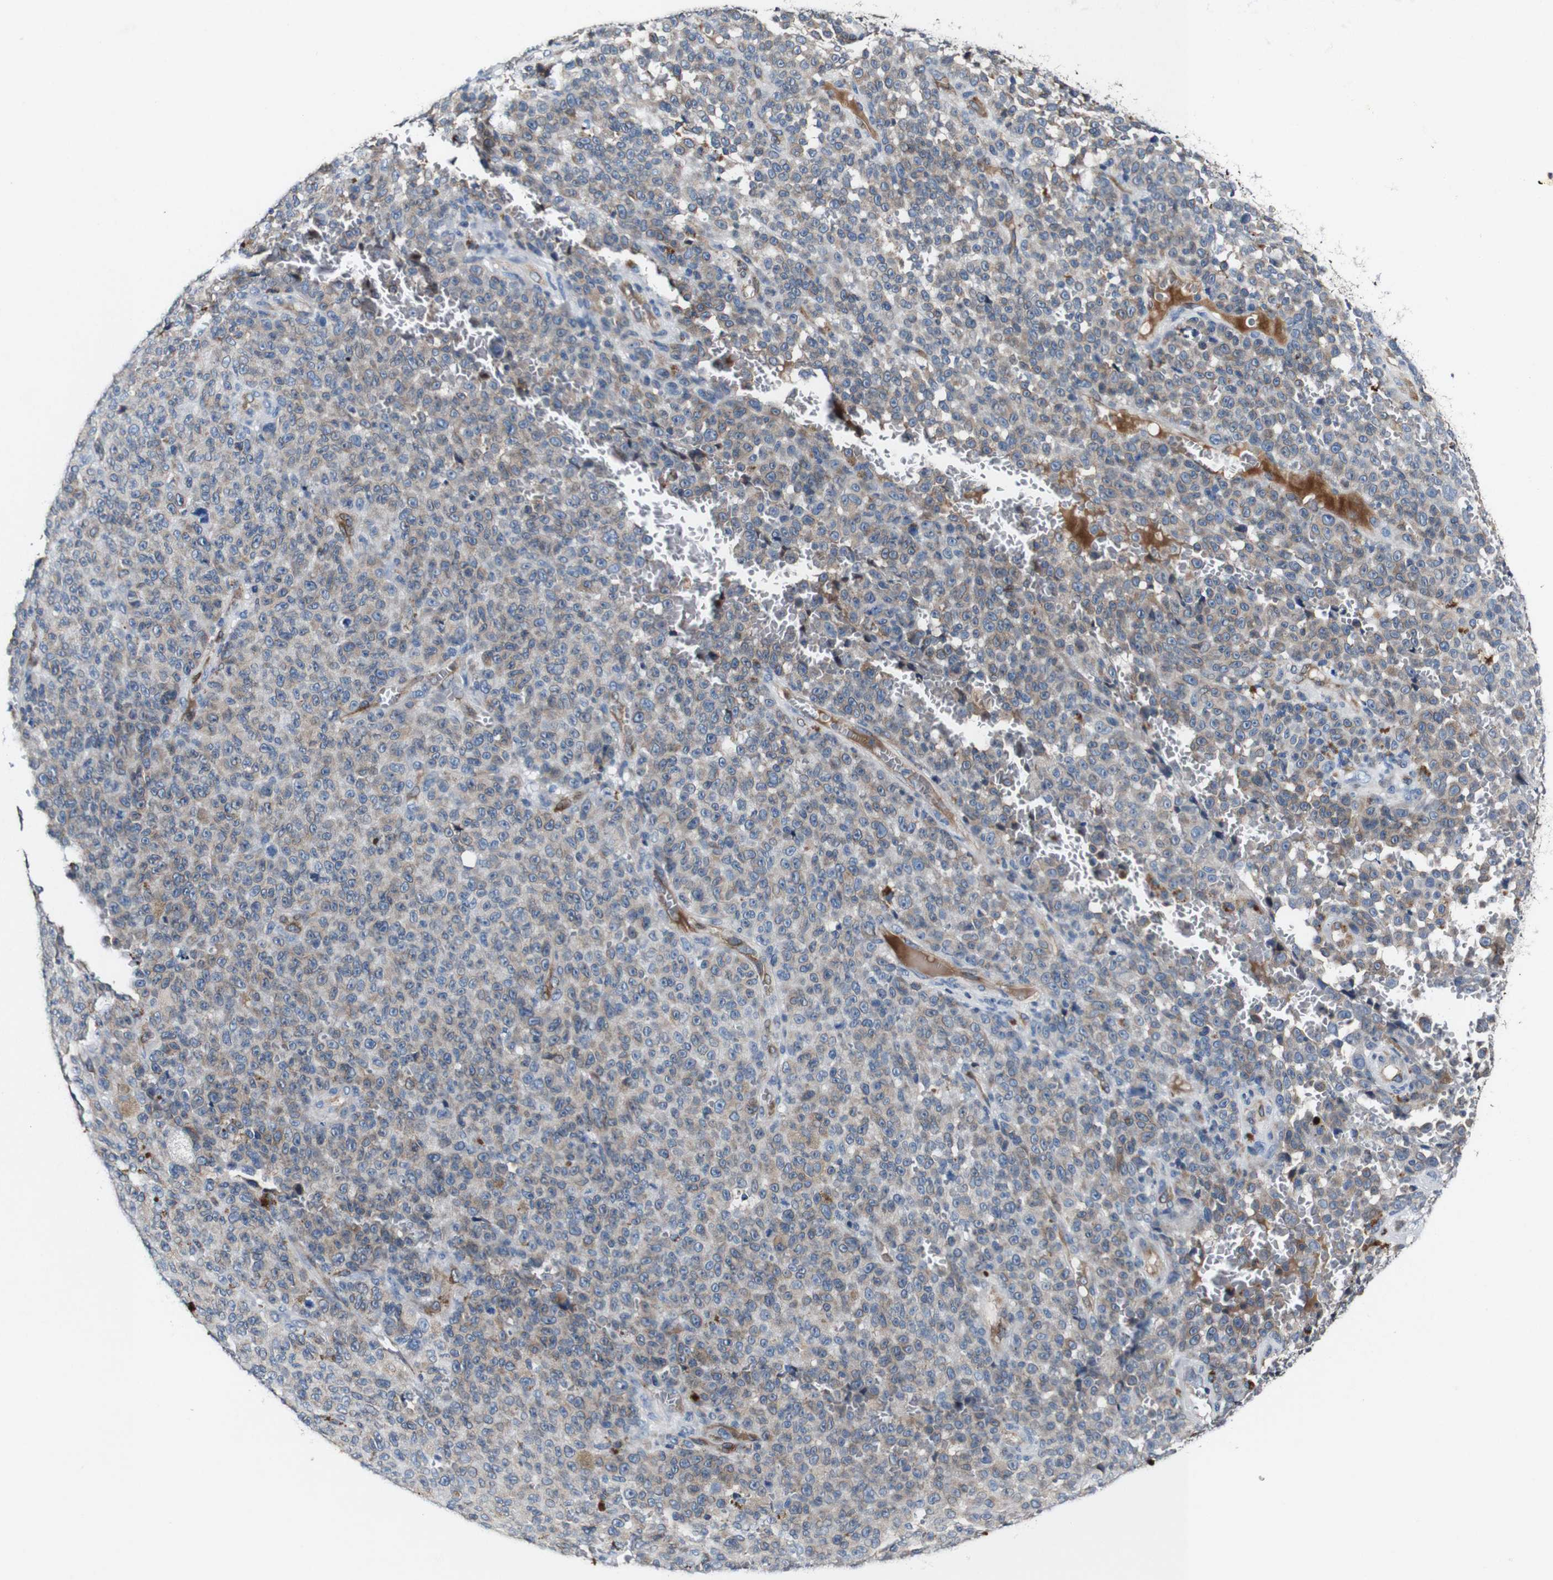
{"staining": {"intensity": "weak", "quantity": "25%-75%", "location": "cytoplasmic/membranous"}, "tissue": "melanoma", "cell_type": "Tumor cells", "image_type": "cancer", "snomed": [{"axis": "morphology", "description": "Malignant melanoma, NOS"}, {"axis": "topography", "description": "Skin"}], "caption": "Brown immunohistochemical staining in malignant melanoma shows weak cytoplasmic/membranous staining in about 25%-75% of tumor cells. The staining was performed using DAB, with brown indicating positive protein expression. Nuclei are stained blue with hematoxylin.", "gene": "GRAMD1A", "patient": {"sex": "female", "age": 82}}